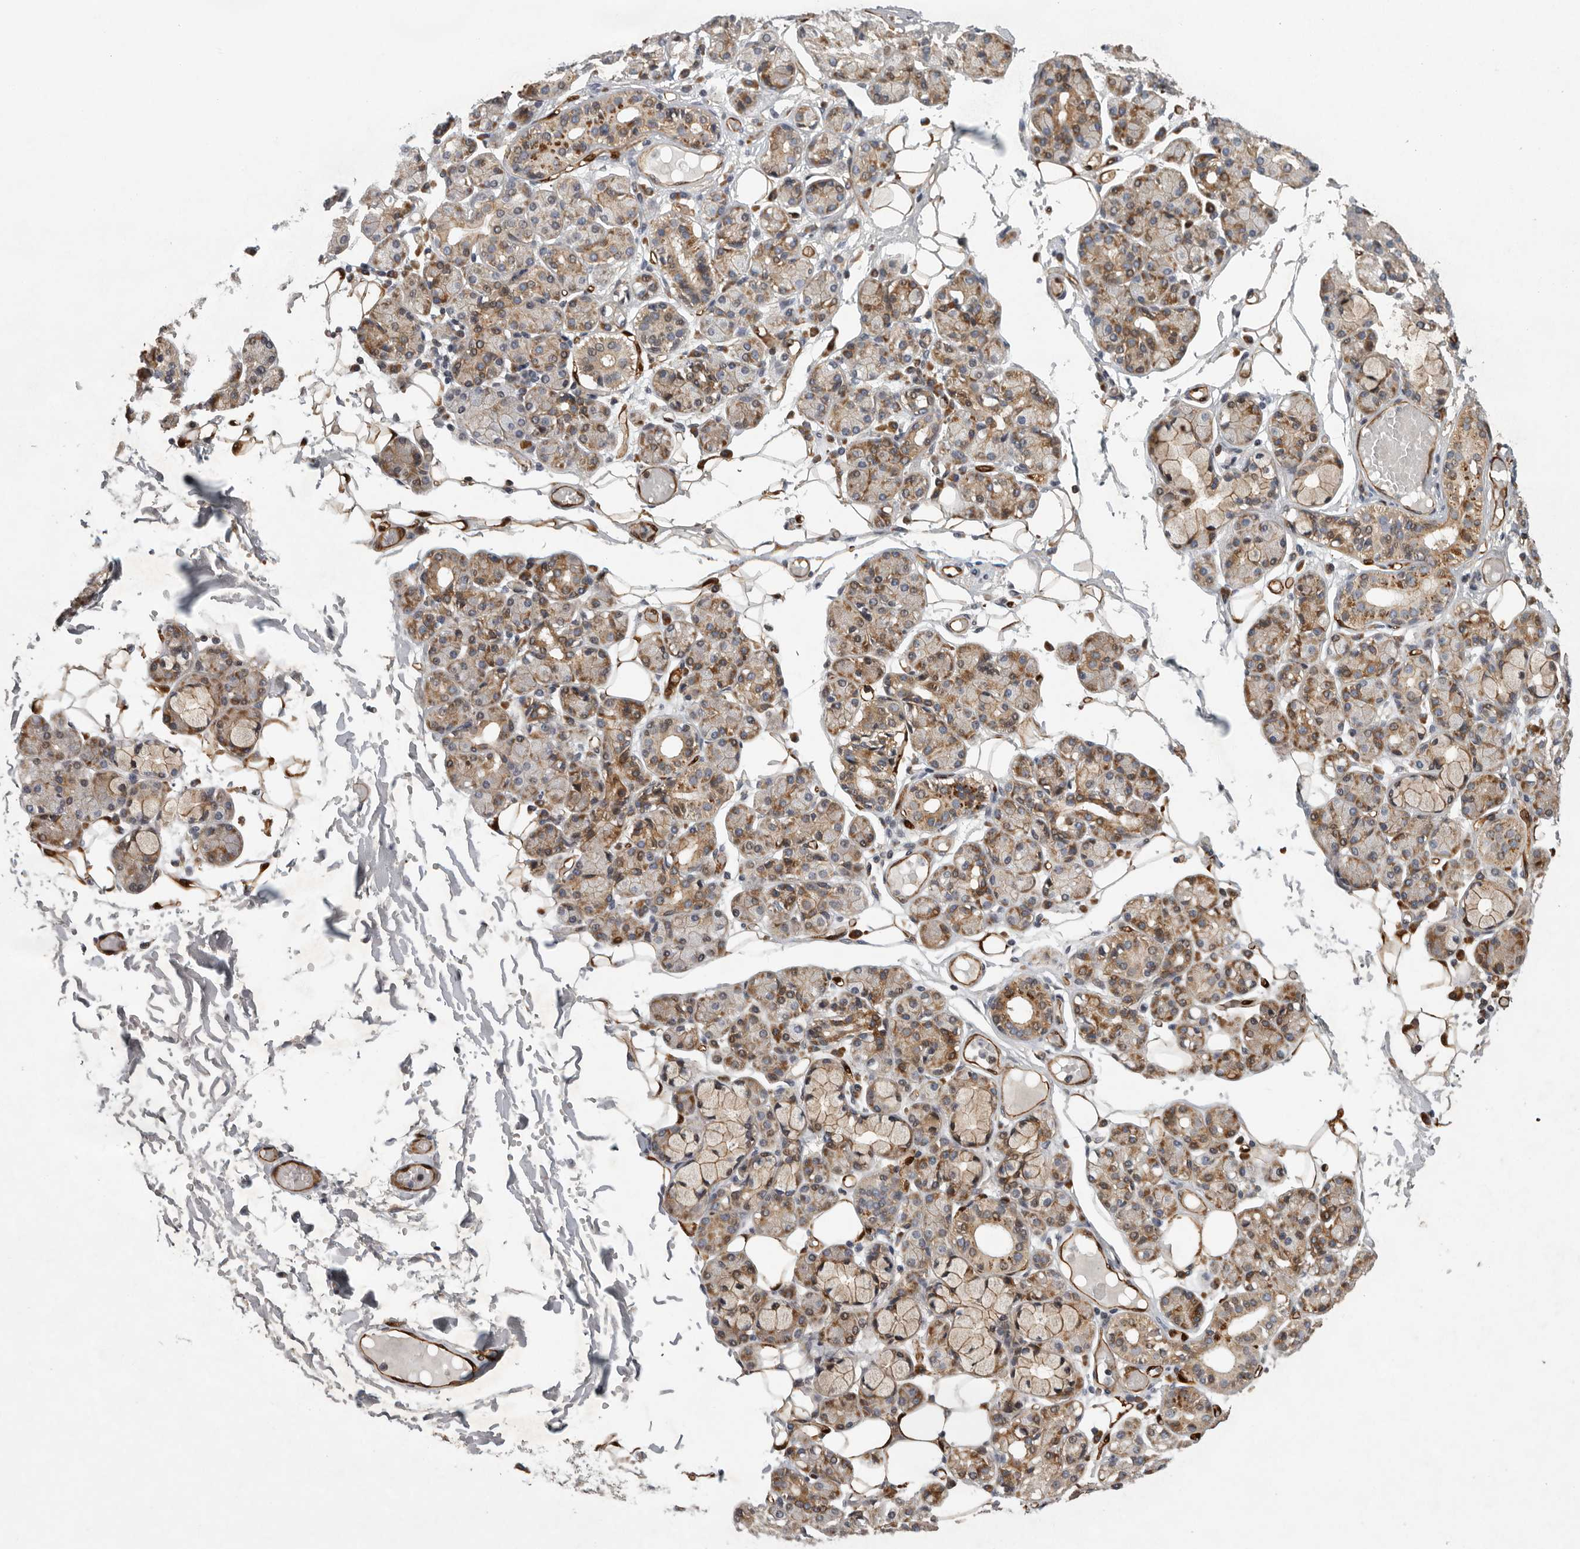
{"staining": {"intensity": "moderate", "quantity": "25%-75%", "location": "cytoplasmic/membranous"}, "tissue": "salivary gland", "cell_type": "Glandular cells", "image_type": "normal", "snomed": [{"axis": "morphology", "description": "Normal tissue, NOS"}, {"axis": "topography", "description": "Salivary gland"}], "caption": "A micrograph showing moderate cytoplasmic/membranous expression in approximately 25%-75% of glandular cells in normal salivary gland, as visualized by brown immunohistochemical staining.", "gene": "MPDZ", "patient": {"sex": "male", "age": 63}}